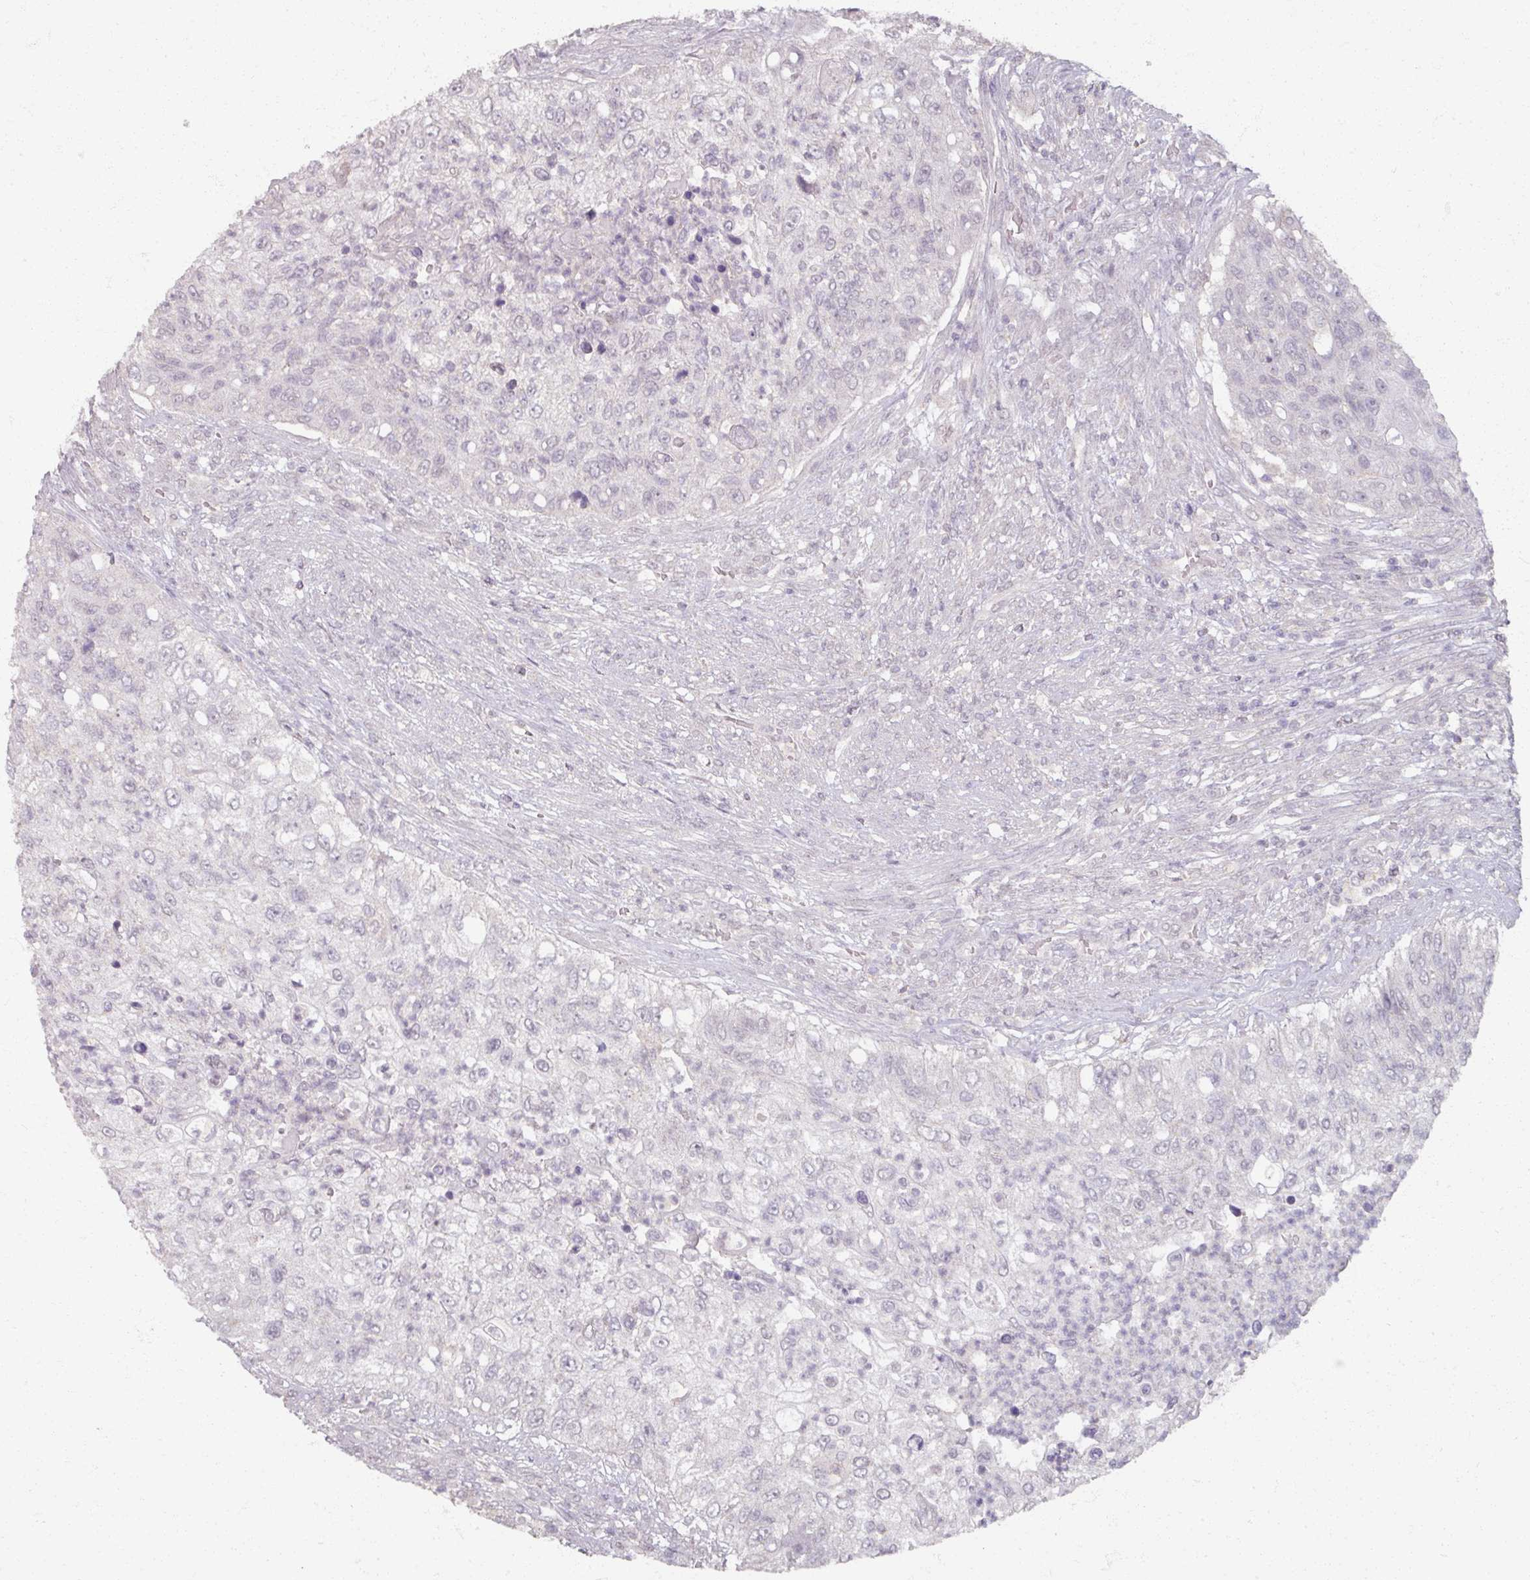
{"staining": {"intensity": "negative", "quantity": "none", "location": "none"}, "tissue": "urothelial cancer", "cell_type": "Tumor cells", "image_type": "cancer", "snomed": [{"axis": "morphology", "description": "Urothelial carcinoma, High grade"}, {"axis": "topography", "description": "Urinary bladder"}], "caption": "Protein analysis of high-grade urothelial carcinoma displays no significant staining in tumor cells.", "gene": "SOX11", "patient": {"sex": "female", "age": 60}}